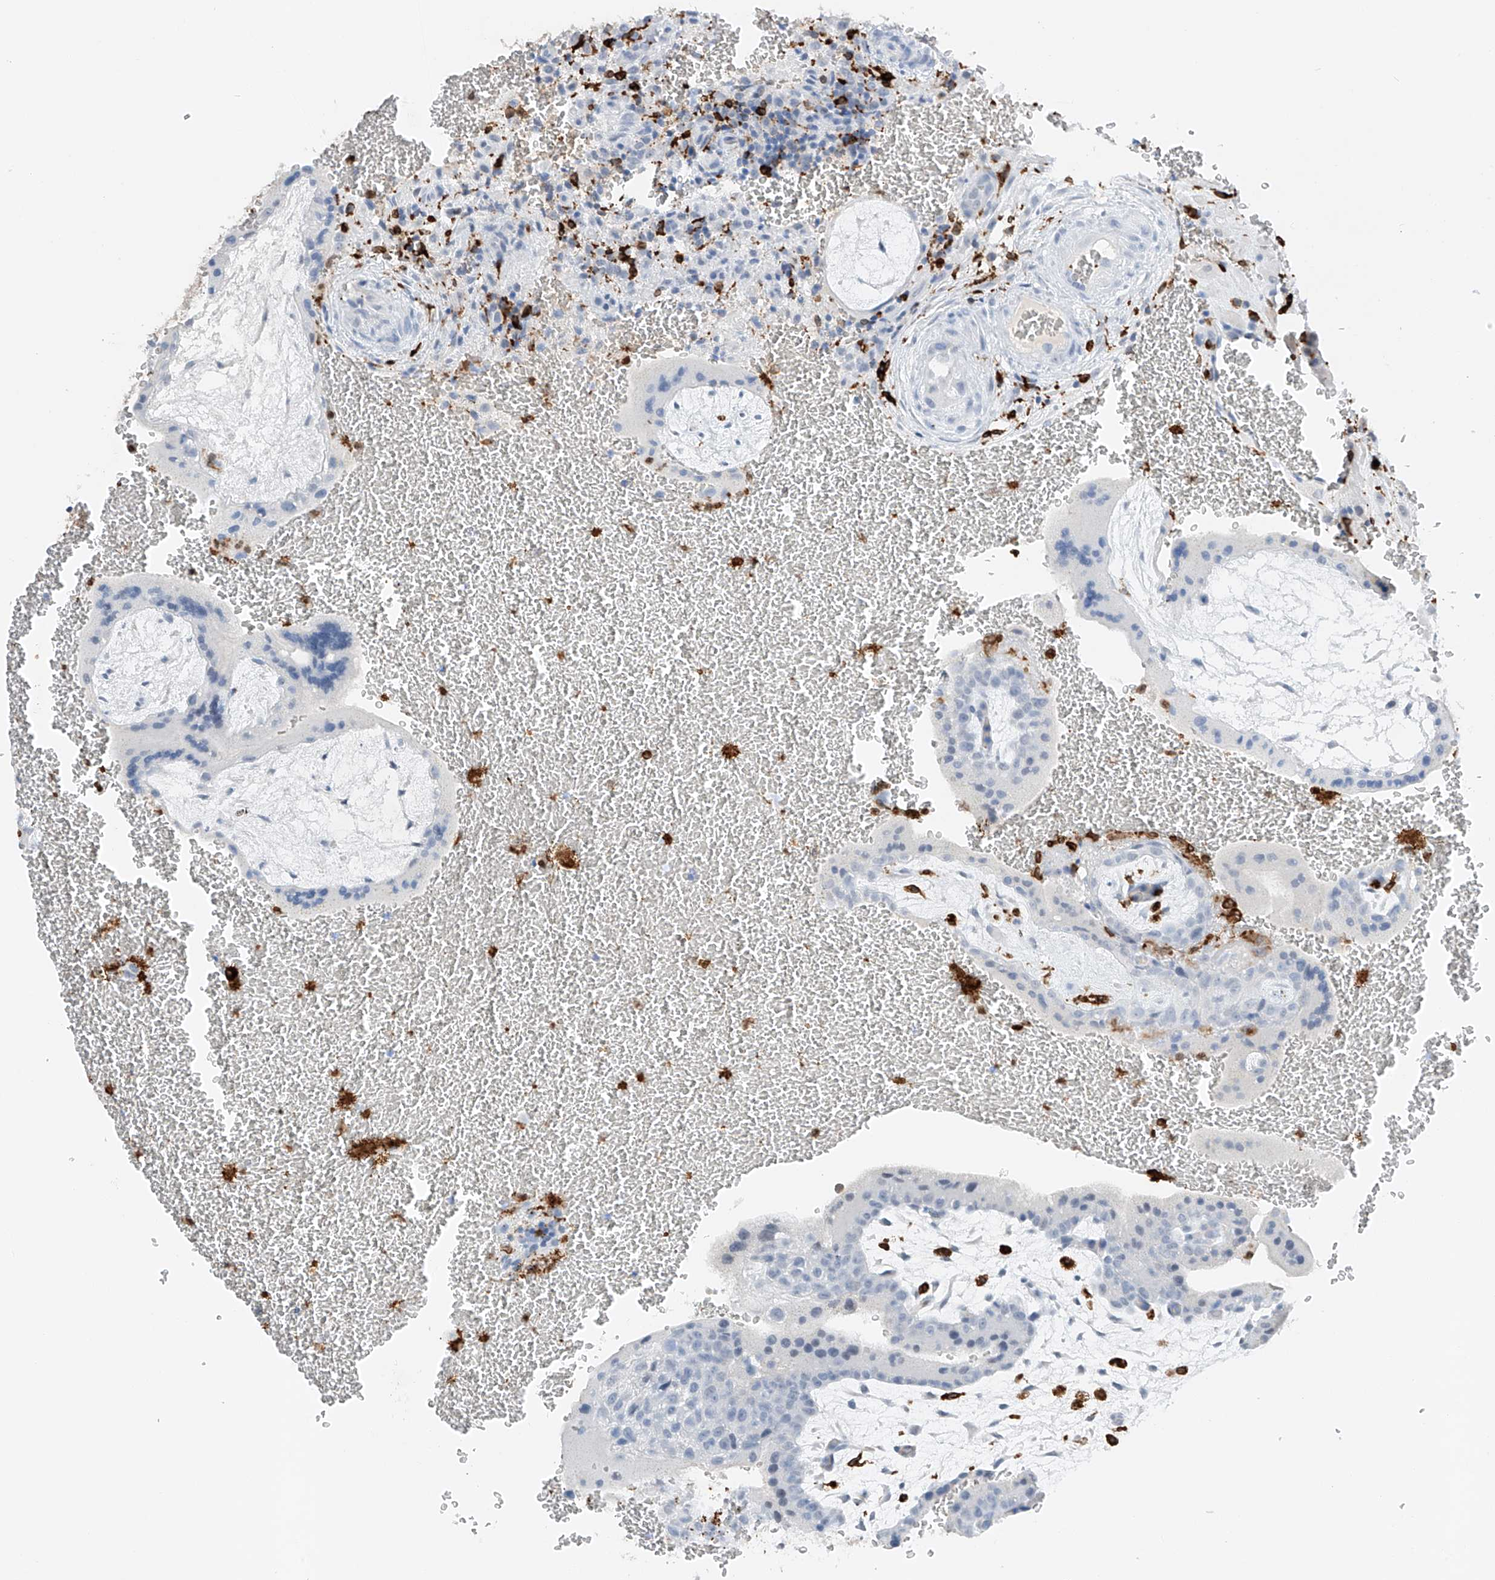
{"staining": {"intensity": "negative", "quantity": "none", "location": "none"}, "tissue": "placenta", "cell_type": "Trophoblastic cells", "image_type": "normal", "snomed": [{"axis": "morphology", "description": "Normal tissue, NOS"}, {"axis": "topography", "description": "Placenta"}], "caption": "Placenta was stained to show a protein in brown. There is no significant expression in trophoblastic cells. (IHC, brightfield microscopy, high magnification).", "gene": "TBXAS1", "patient": {"sex": "female", "age": 35}}